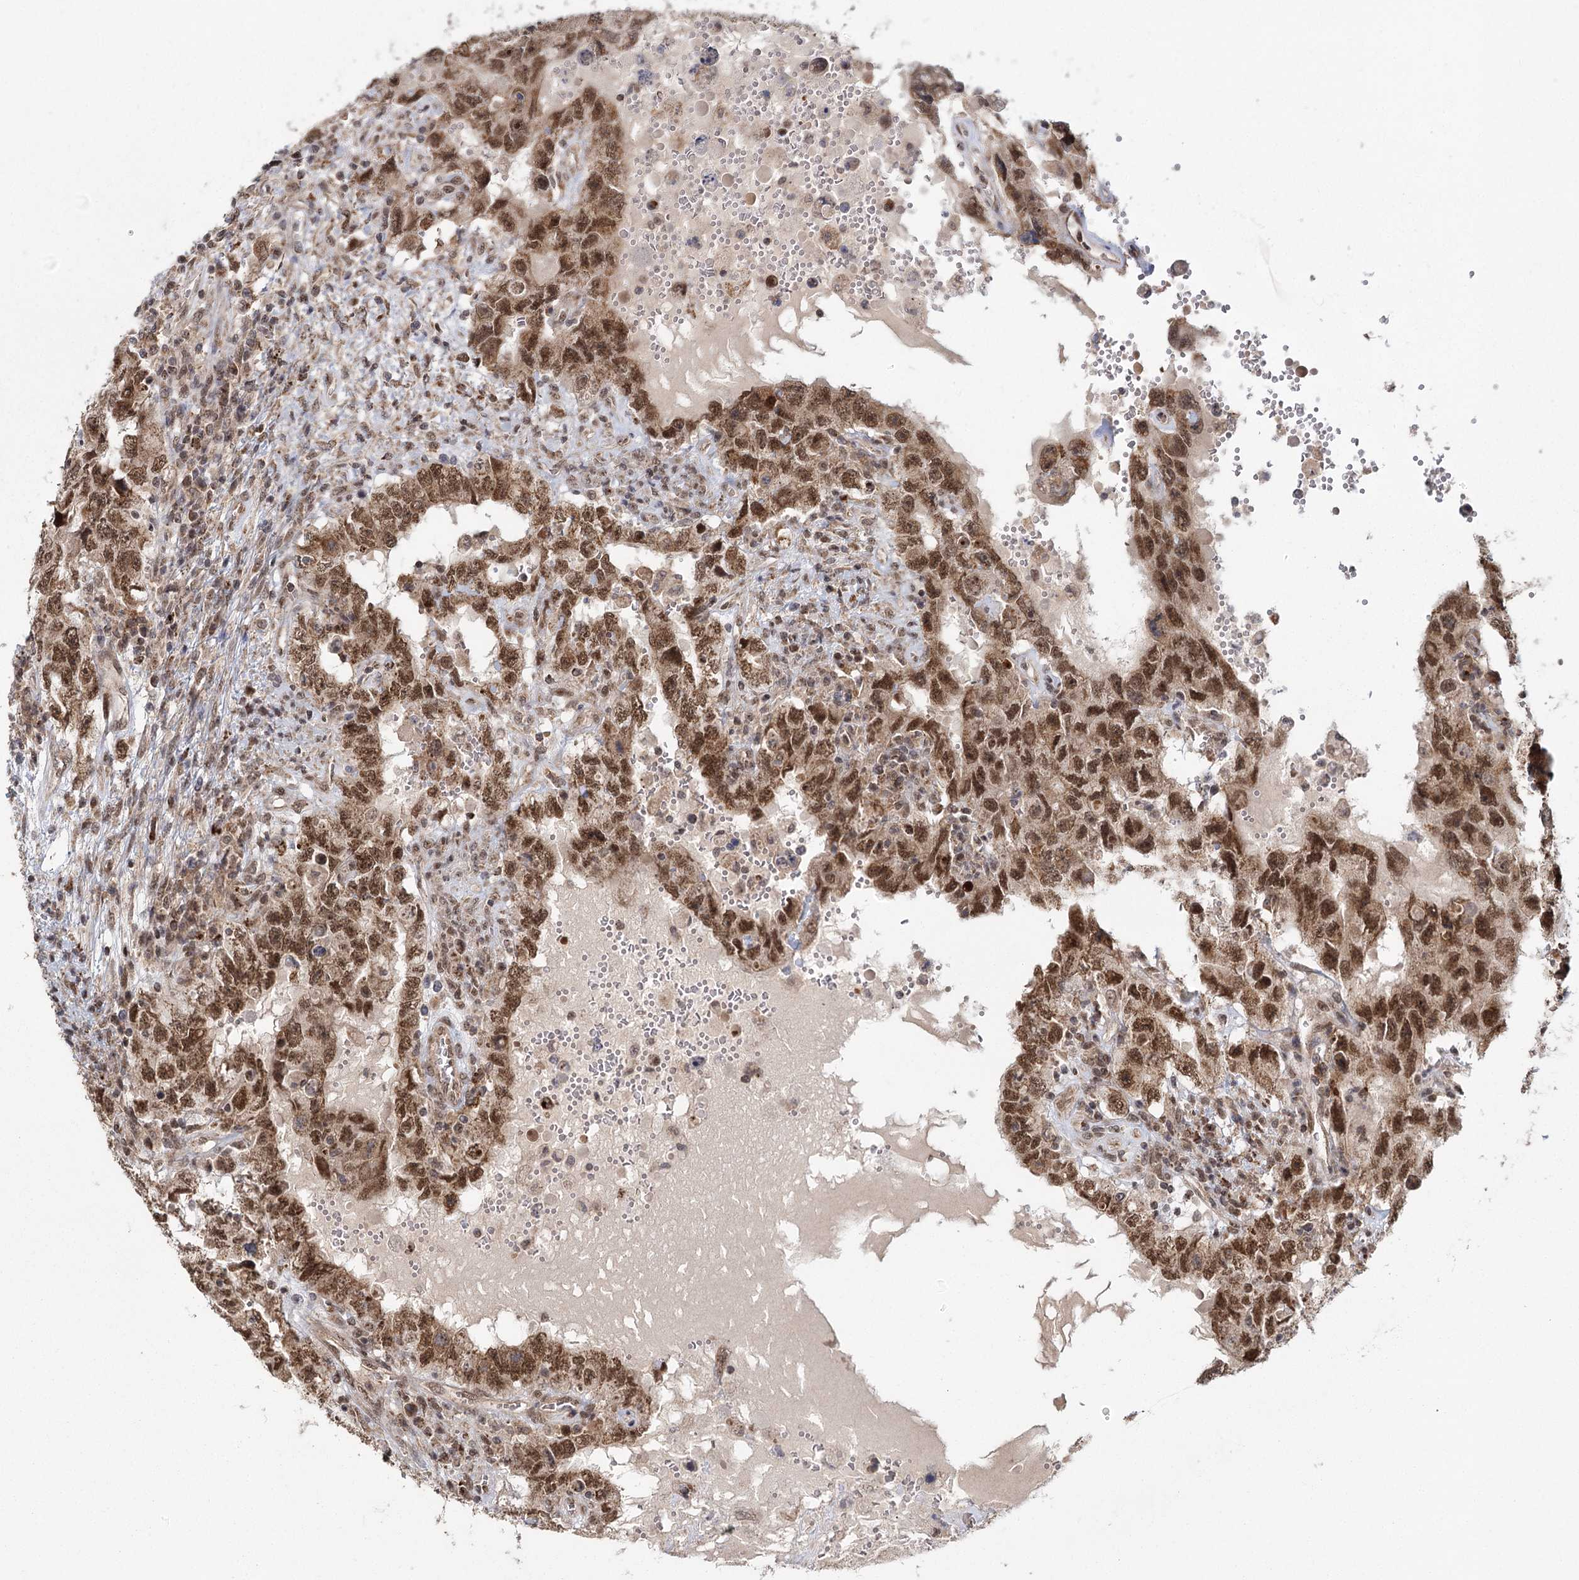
{"staining": {"intensity": "strong", "quantity": ">75%", "location": "cytoplasmic/membranous,nuclear"}, "tissue": "testis cancer", "cell_type": "Tumor cells", "image_type": "cancer", "snomed": [{"axis": "morphology", "description": "Carcinoma, Embryonal, NOS"}, {"axis": "topography", "description": "Testis"}], "caption": "IHC staining of testis cancer, which displays high levels of strong cytoplasmic/membranous and nuclear positivity in approximately >75% of tumor cells indicating strong cytoplasmic/membranous and nuclear protein positivity. The staining was performed using DAB (3,3'-diaminobenzidine) (brown) for protein detection and nuclei were counterstained in hematoxylin (blue).", "gene": "ZCCHC24", "patient": {"sex": "male", "age": 26}}